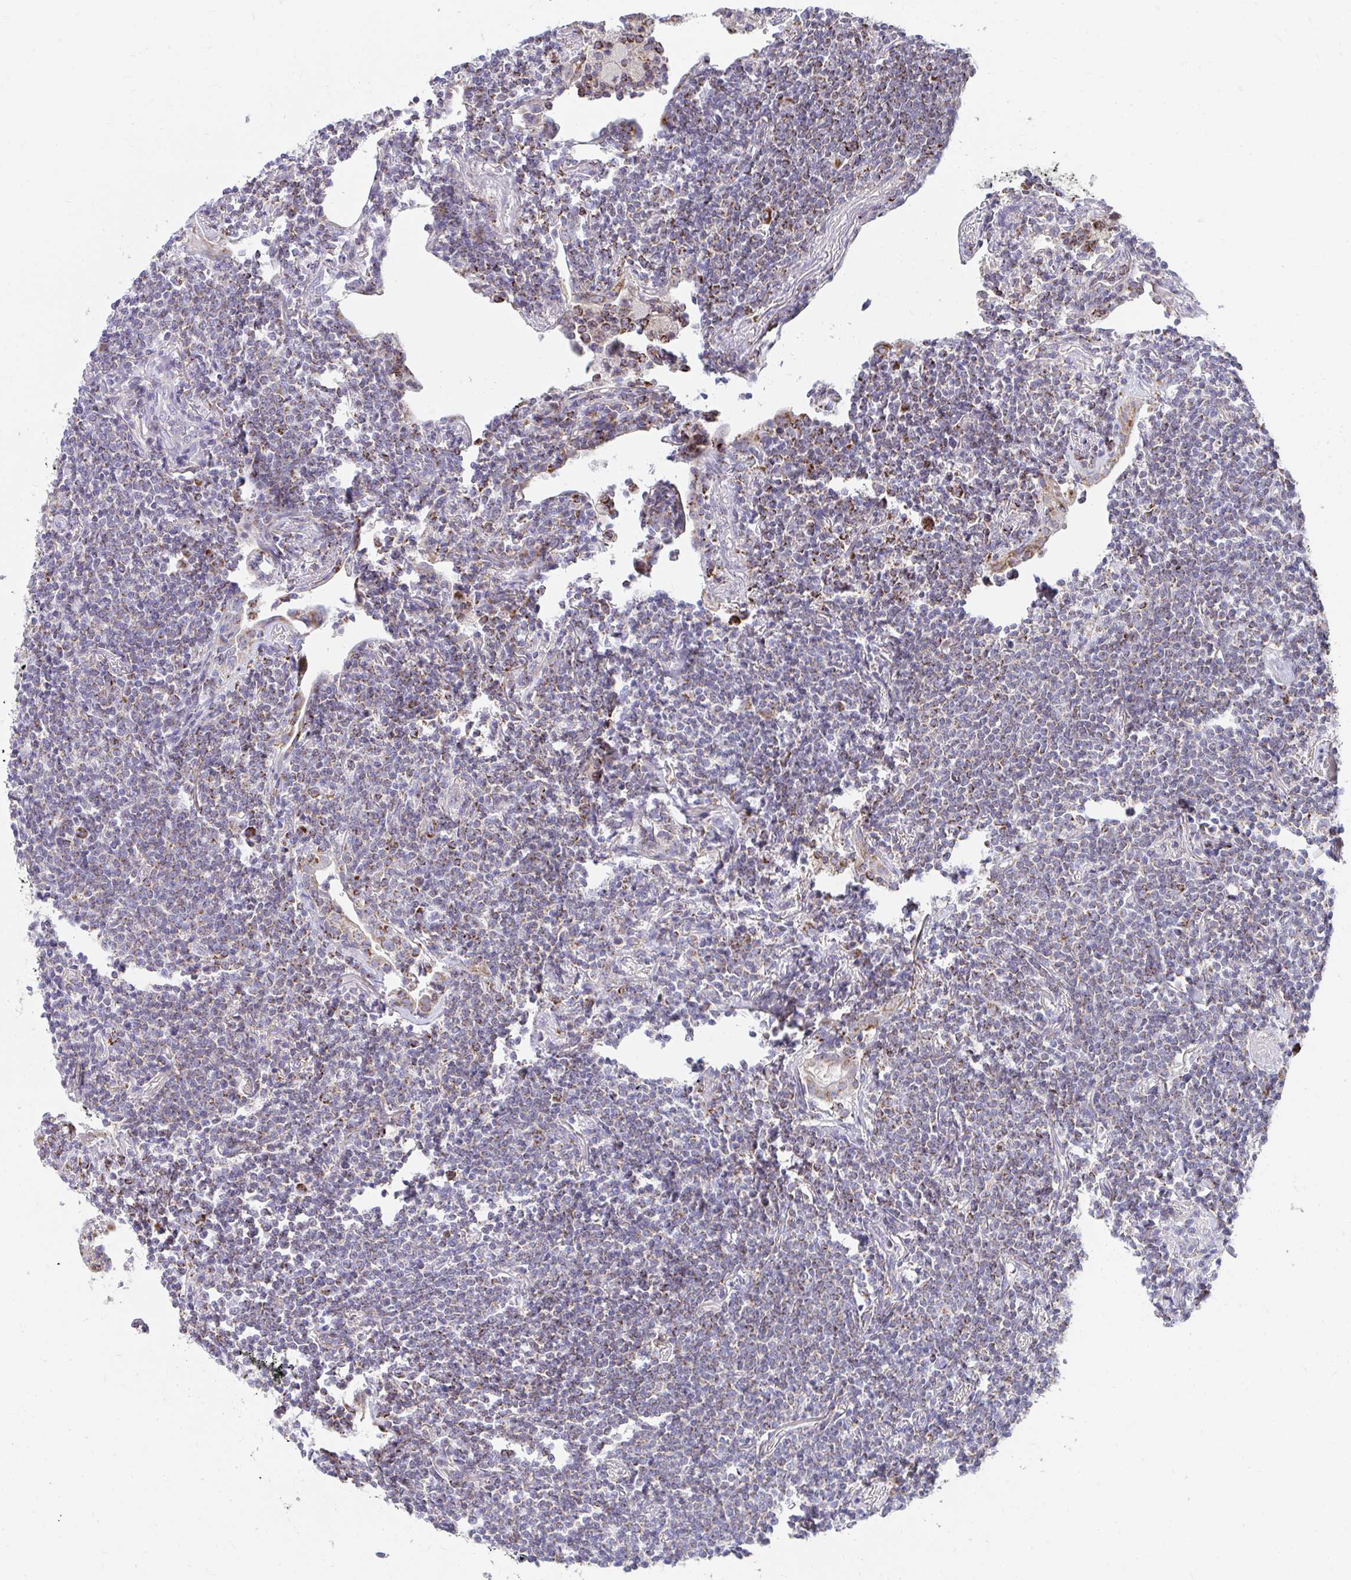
{"staining": {"intensity": "moderate", "quantity": "25%-75%", "location": "cytoplasmic/membranous"}, "tissue": "lymphoma", "cell_type": "Tumor cells", "image_type": "cancer", "snomed": [{"axis": "morphology", "description": "Malignant lymphoma, non-Hodgkin's type, Low grade"}, {"axis": "topography", "description": "Lung"}], "caption": "Human lymphoma stained with a brown dye demonstrates moderate cytoplasmic/membranous positive positivity in approximately 25%-75% of tumor cells.", "gene": "PRRG3", "patient": {"sex": "female", "age": 71}}